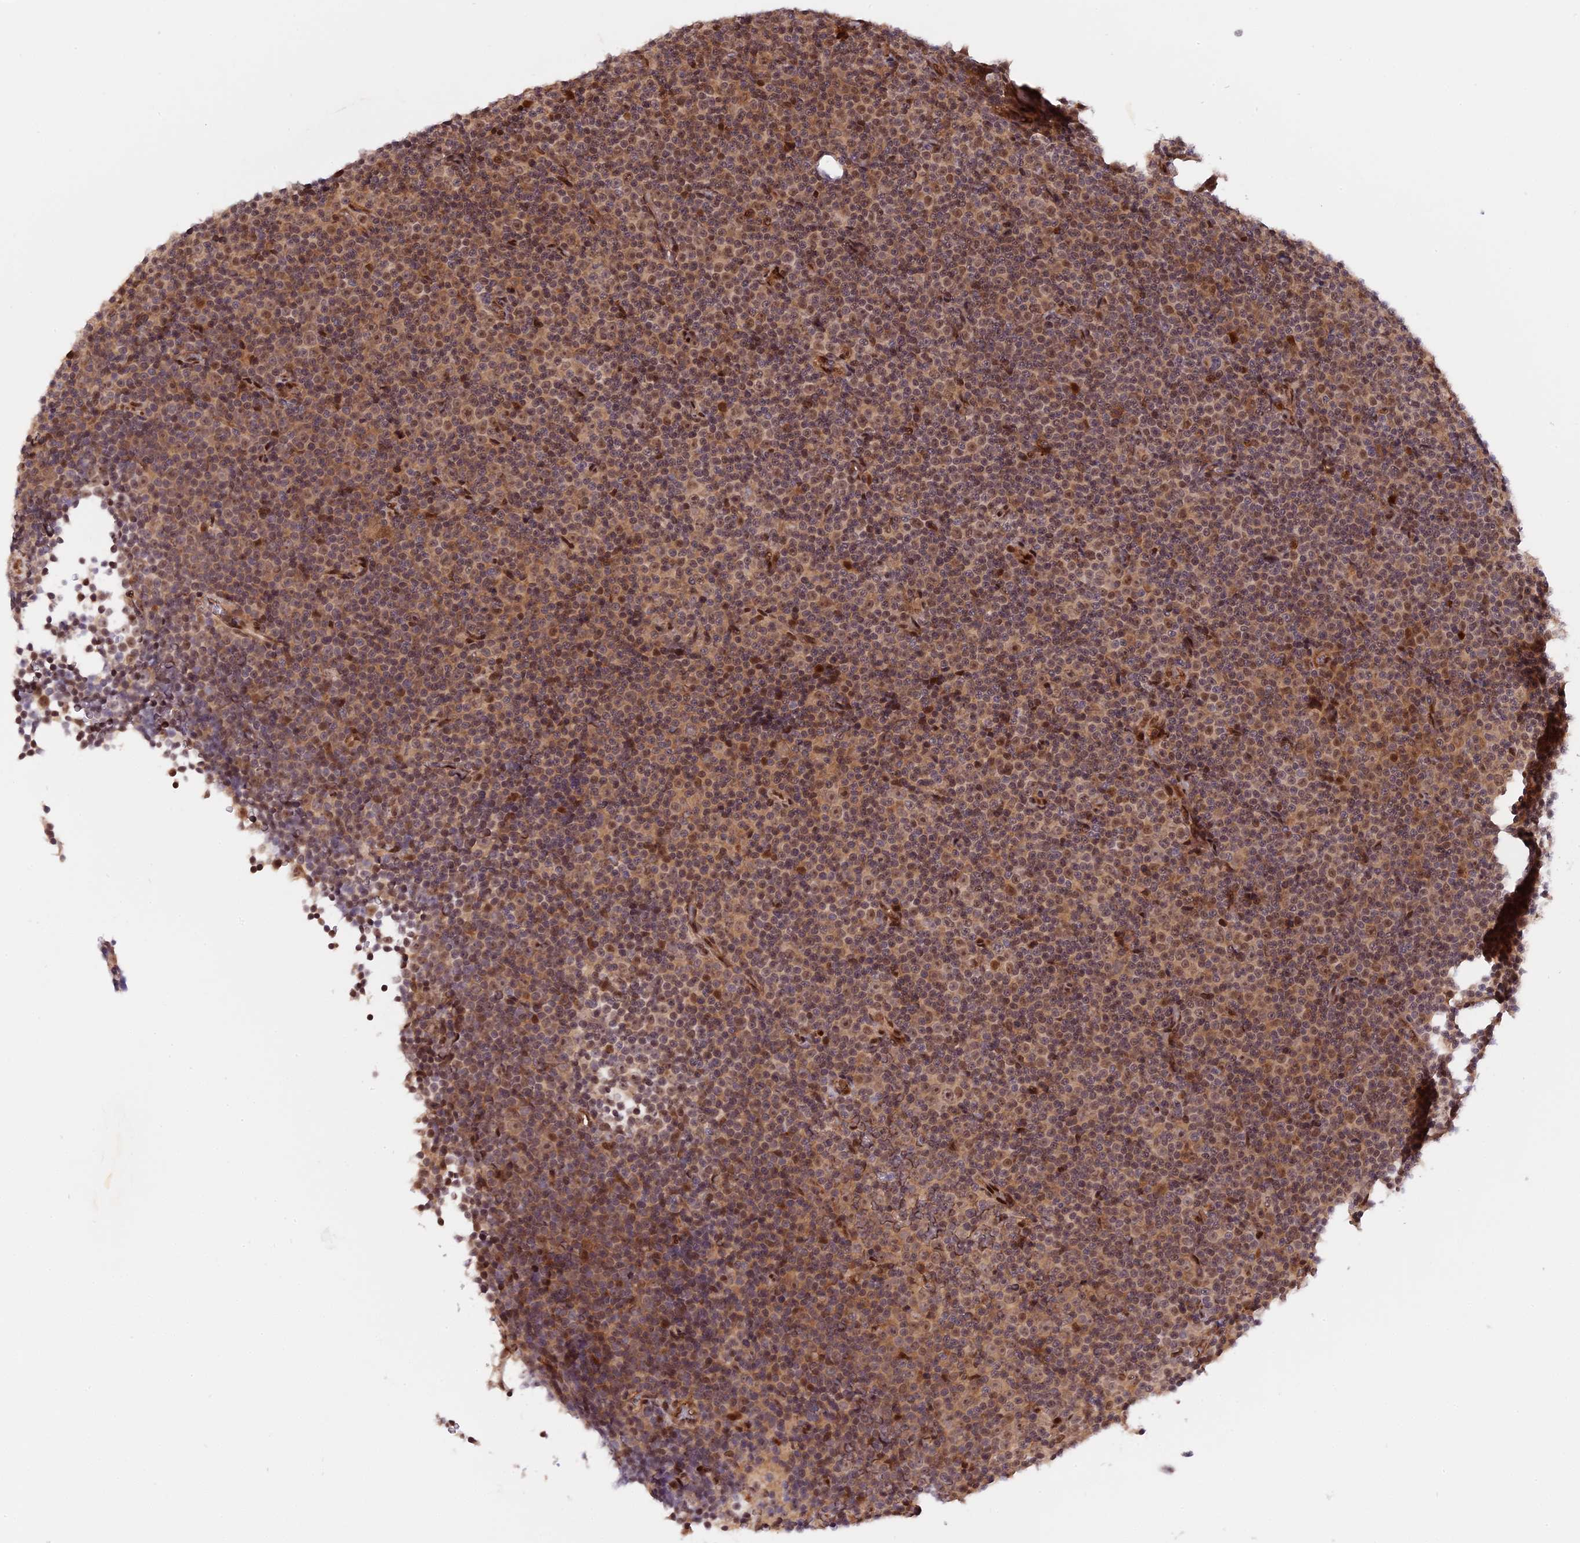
{"staining": {"intensity": "weak", "quantity": "25%-75%", "location": "nuclear"}, "tissue": "lymphoma", "cell_type": "Tumor cells", "image_type": "cancer", "snomed": [{"axis": "morphology", "description": "Malignant lymphoma, non-Hodgkin's type, Low grade"}, {"axis": "topography", "description": "Lymph node"}], "caption": "Human low-grade malignant lymphoma, non-Hodgkin's type stained for a protein (brown) exhibits weak nuclear positive staining in approximately 25%-75% of tumor cells.", "gene": "ZNF428", "patient": {"sex": "female", "age": 67}}